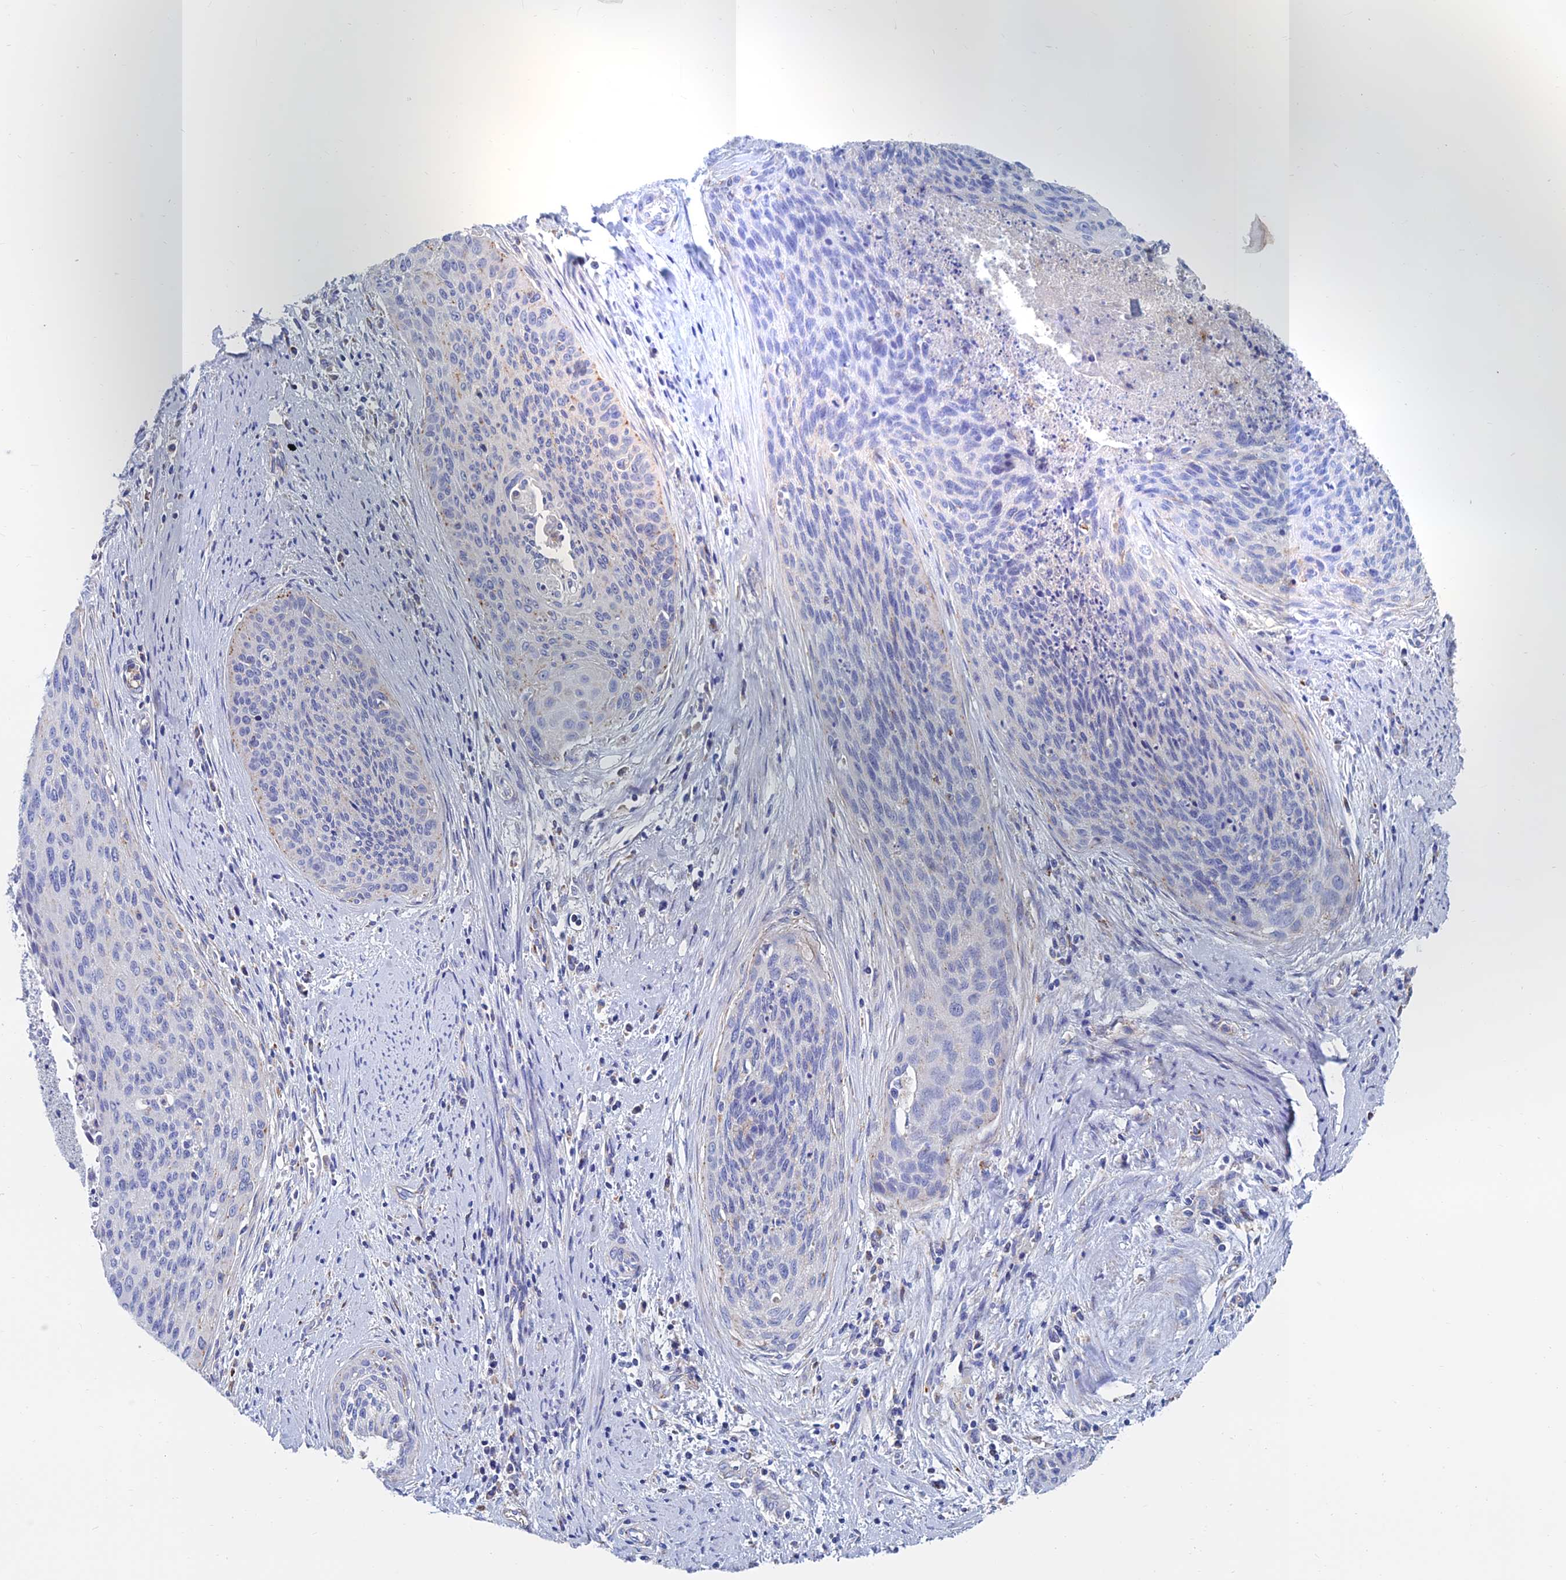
{"staining": {"intensity": "weak", "quantity": "<25%", "location": "cytoplasmic/membranous"}, "tissue": "cervical cancer", "cell_type": "Tumor cells", "image_type": "cancer", "snomed": [{"axis": "morphology", "description": "Squamous cell carcinoma, NOS"}, {"axis": "topography", "description": "Cervix"}], "caption": "Immunohistochemistry micrograph of human cervical squamous cell carcinoma stained for a protein (brown), which reveals no staining in tumor cells.", "gene": "SPNS1", "patient": {"sex": "female", "age": 55}}